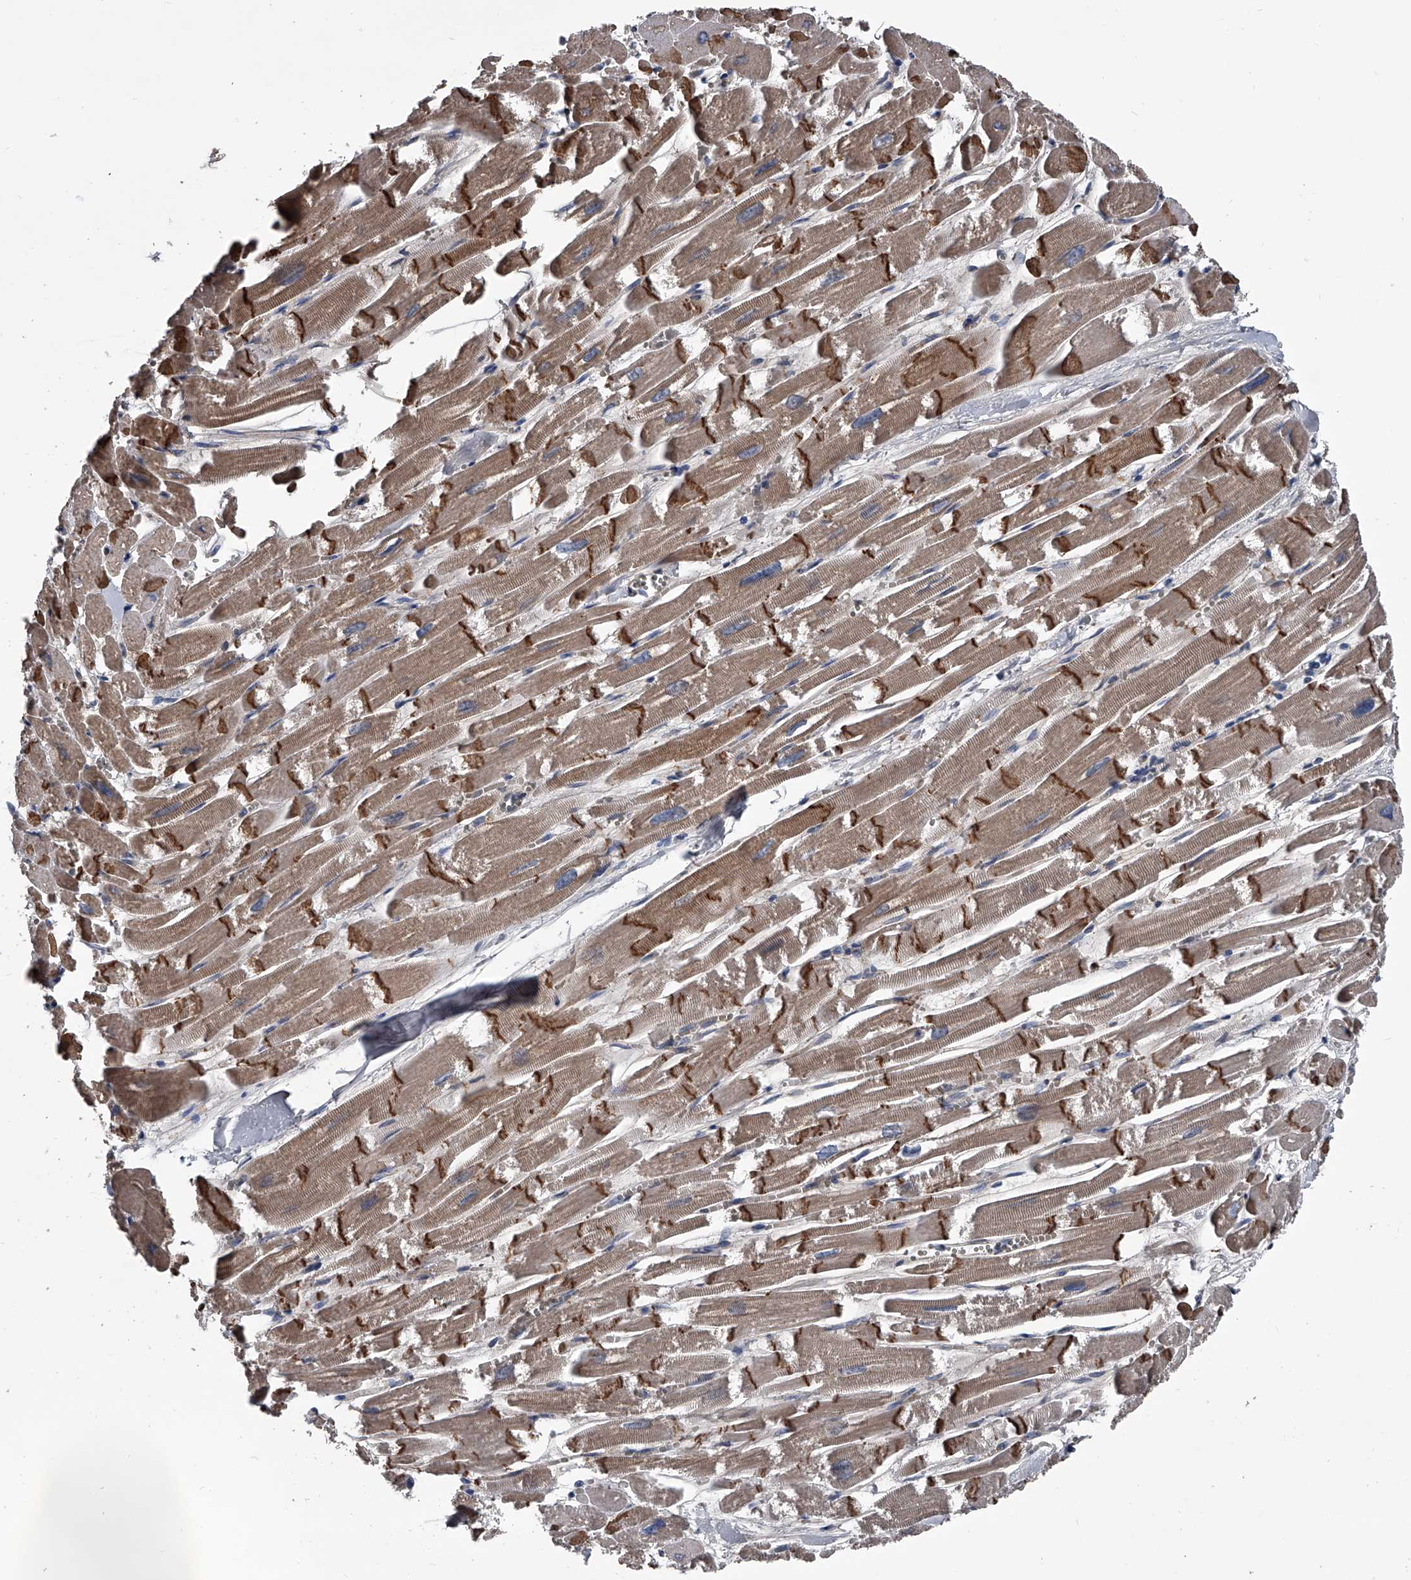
{"staining": {"intensity": "moderate", "quantity": ">75%", "location": "cytoplasmic/membranous"}, "tissue": "heart muscle", "cell_type": "Cardiomyocytes", "image_type": "normal", "snomed": [{"axis": "morphology", "description": "Normal tissue, NOS"}, {"axis": "topography", "description": "Heart"}], "caption": "DAB immunohistochemical staining of normal heart muscle displays moderate cytoplasmic/membranous protein staining in approximately >75% of cardiomyocytes.", "gene": "KIF13A", "patient": {"sex": "male", "age": 54}}